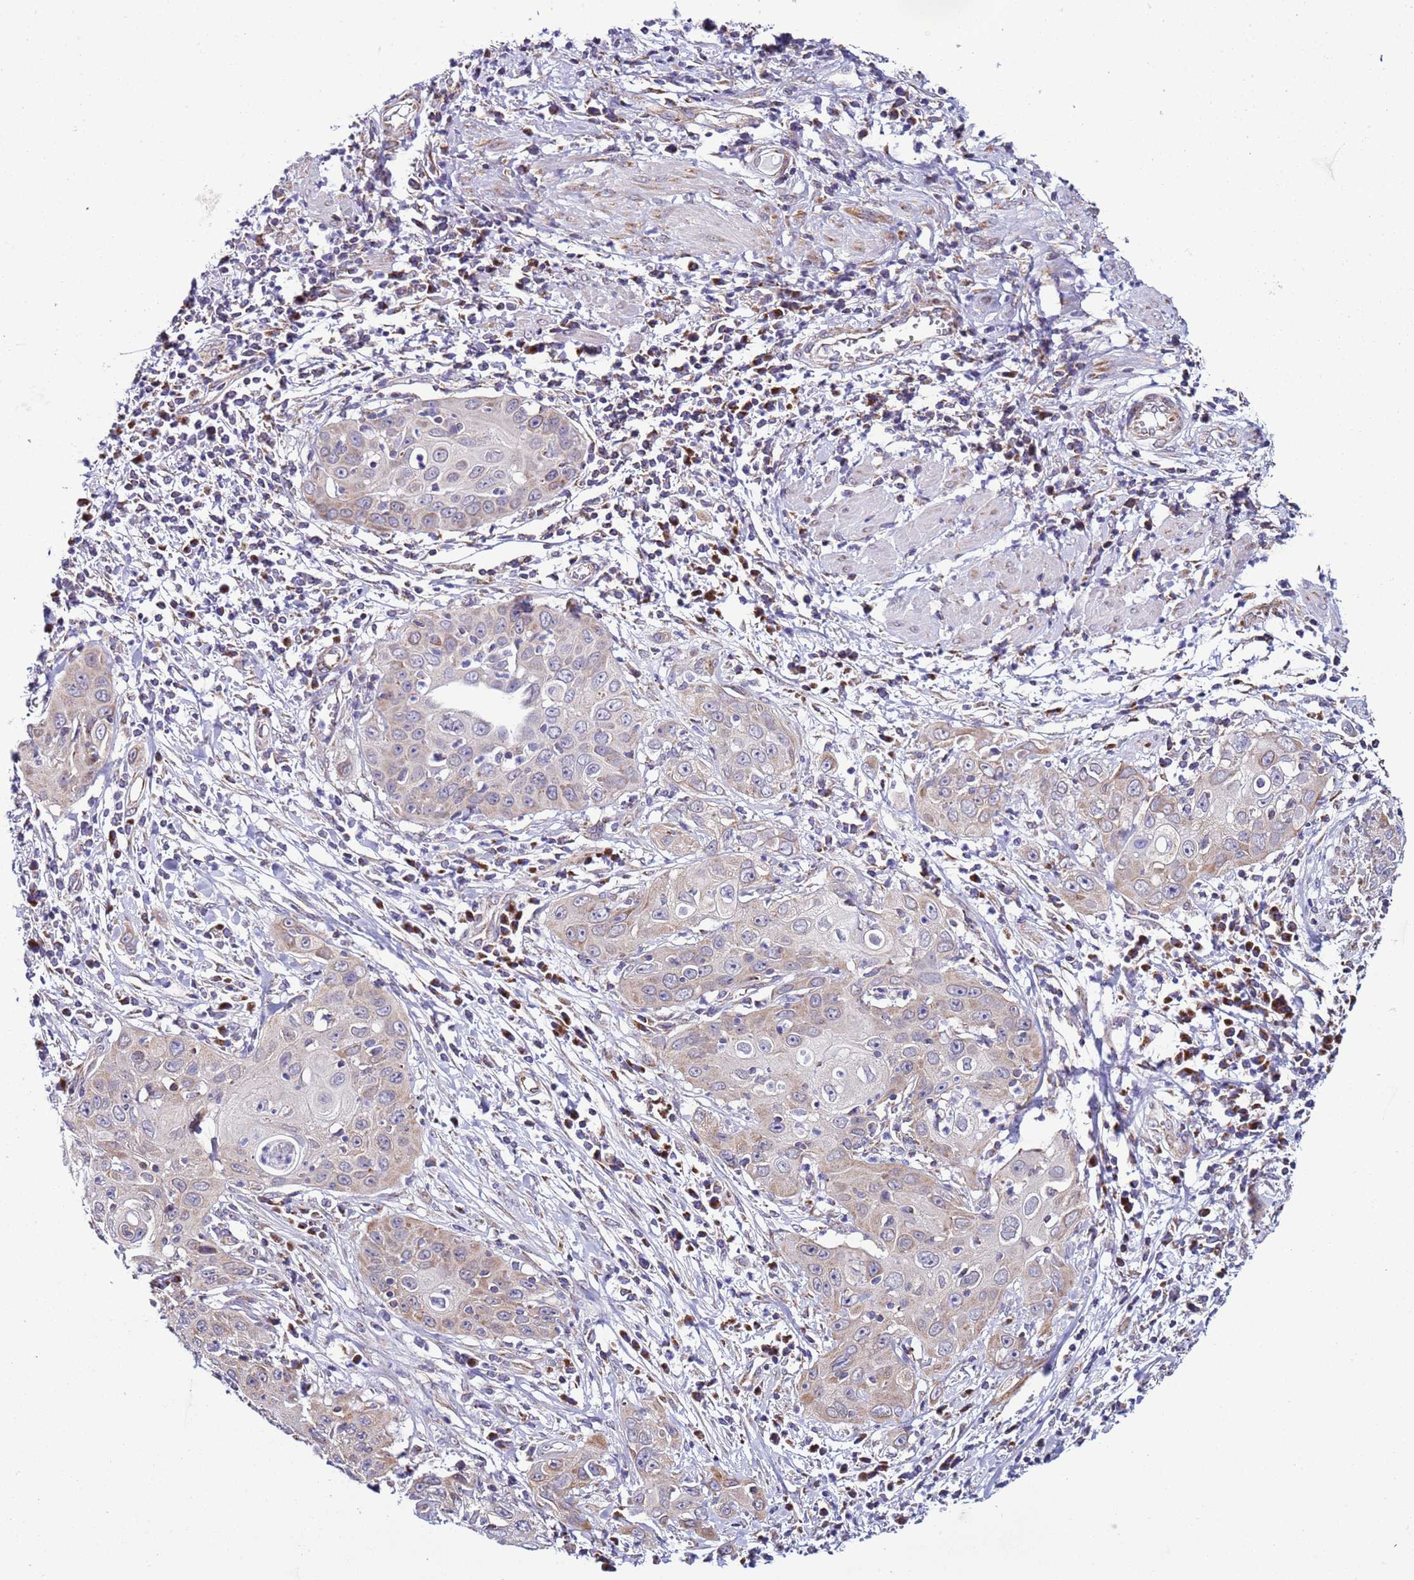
{"staining": {"intensity": "weak", "quantity": "25%-75%", "location": "cytoplasmic/membranous"}, "tissue": "cervical cancer", "cell_type": "Tumor cells", "image_type": "cancer", "snomed": [{"axis": "morphology", "description": "Squamous cell carcinoma, NOS"}, {"axis": "topography", "description": "Cervix"}], "caption": "High-power microscopy captured an IHC photomicrograph of squamous cell carcinoma (cervical), revealing weak cytoplasmic/membranous staining in approximately 25%-75% of tumor cells.", "gene": "AHI1", "patient": {"sex": "female", "age": 36}}